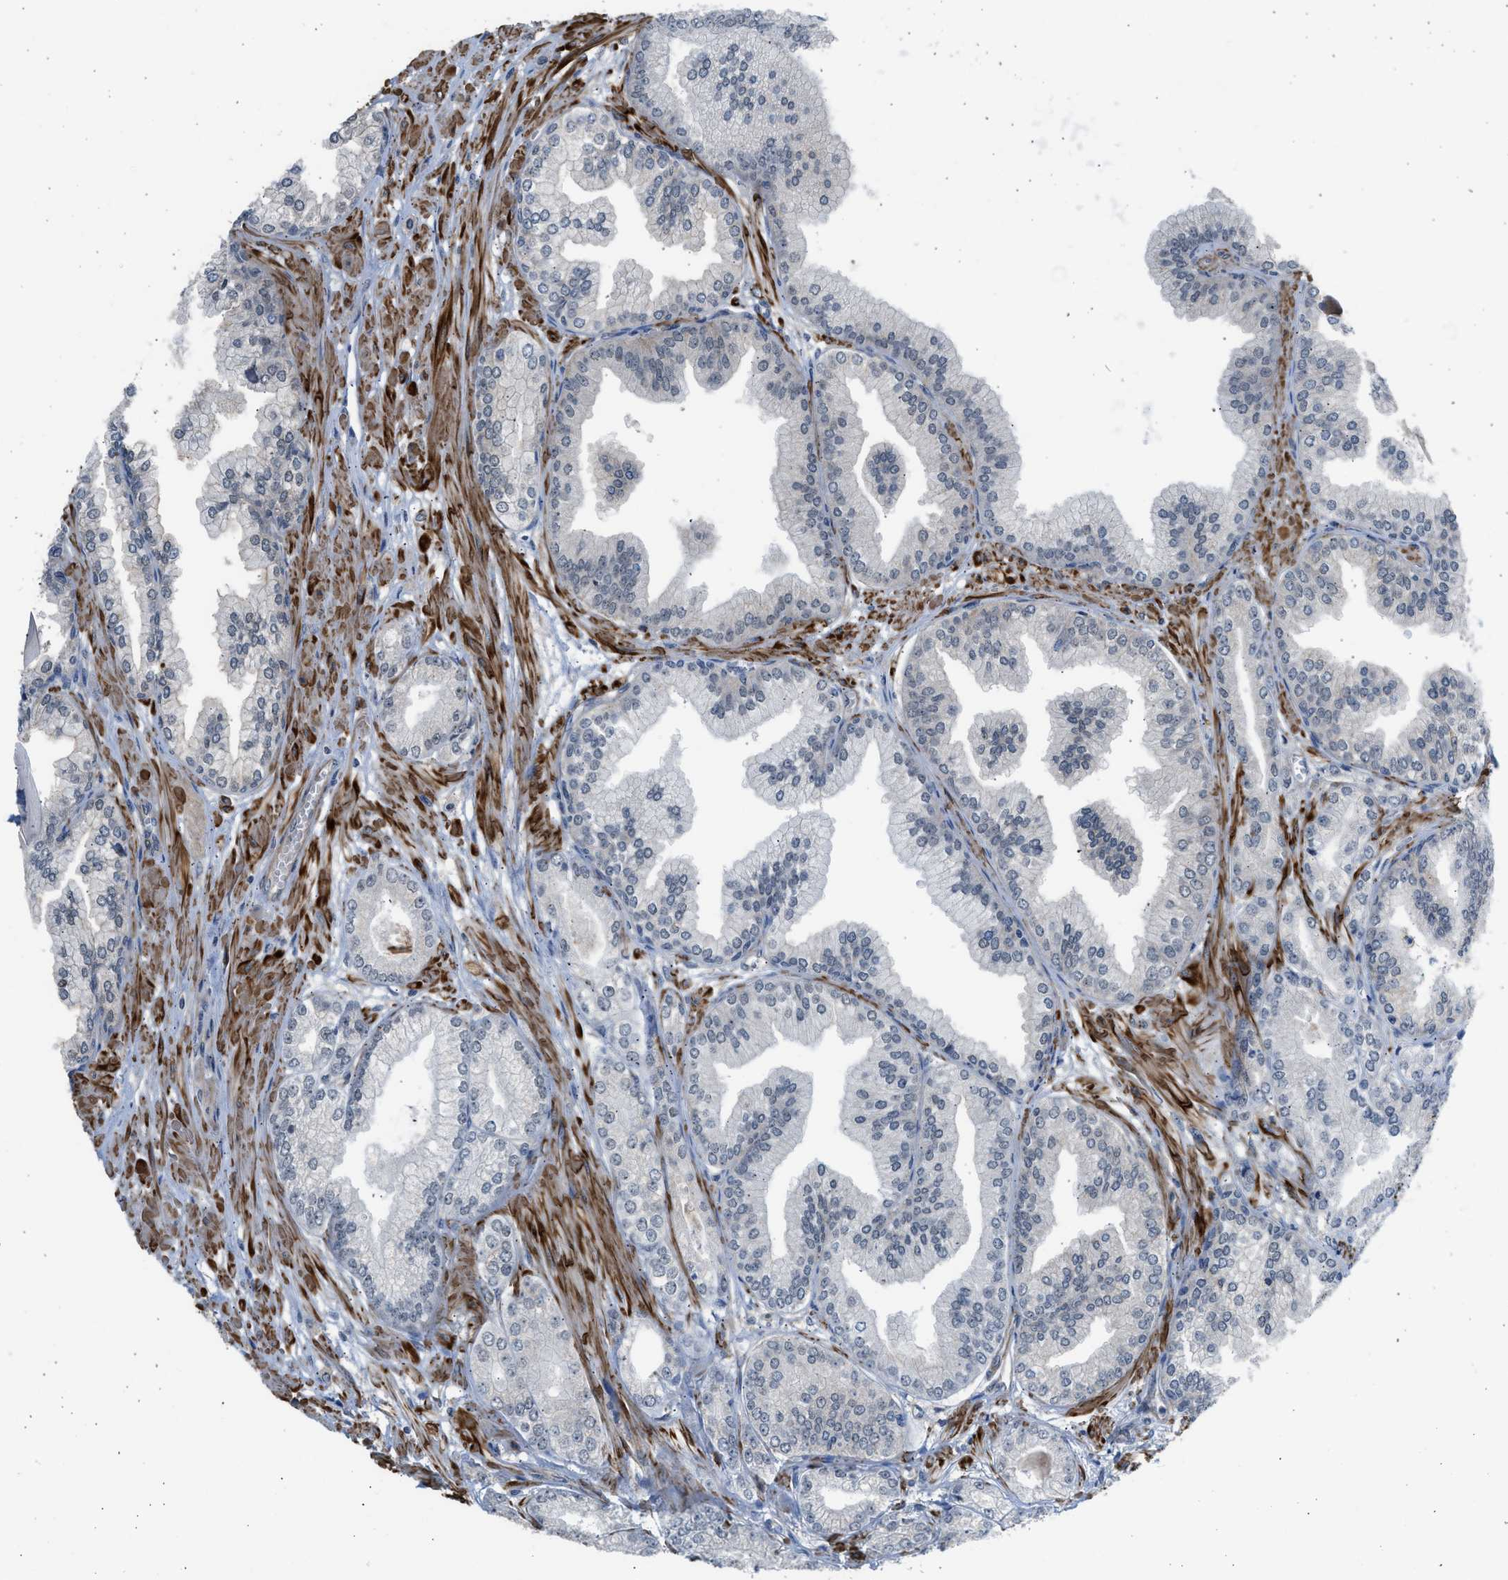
{"staining": {"intensity": "negative", "quantity": "none", "location": "none"}, "tissue": "prostate cancer", "cell_type": "Tumor cells", "image_type": "cancer", "snomed": [{"axis": "morphology", "description": "Adenocarcinoma, Low grade"}, {"axis": "topography", "description": "Prostate"}], "caption": "IHC of human adenocarcinoma (low-grade) (prostate) shows no positivity in tumor cells.", "gene": "PCNX3", "patient": {"sex": "male", "age": 52}}